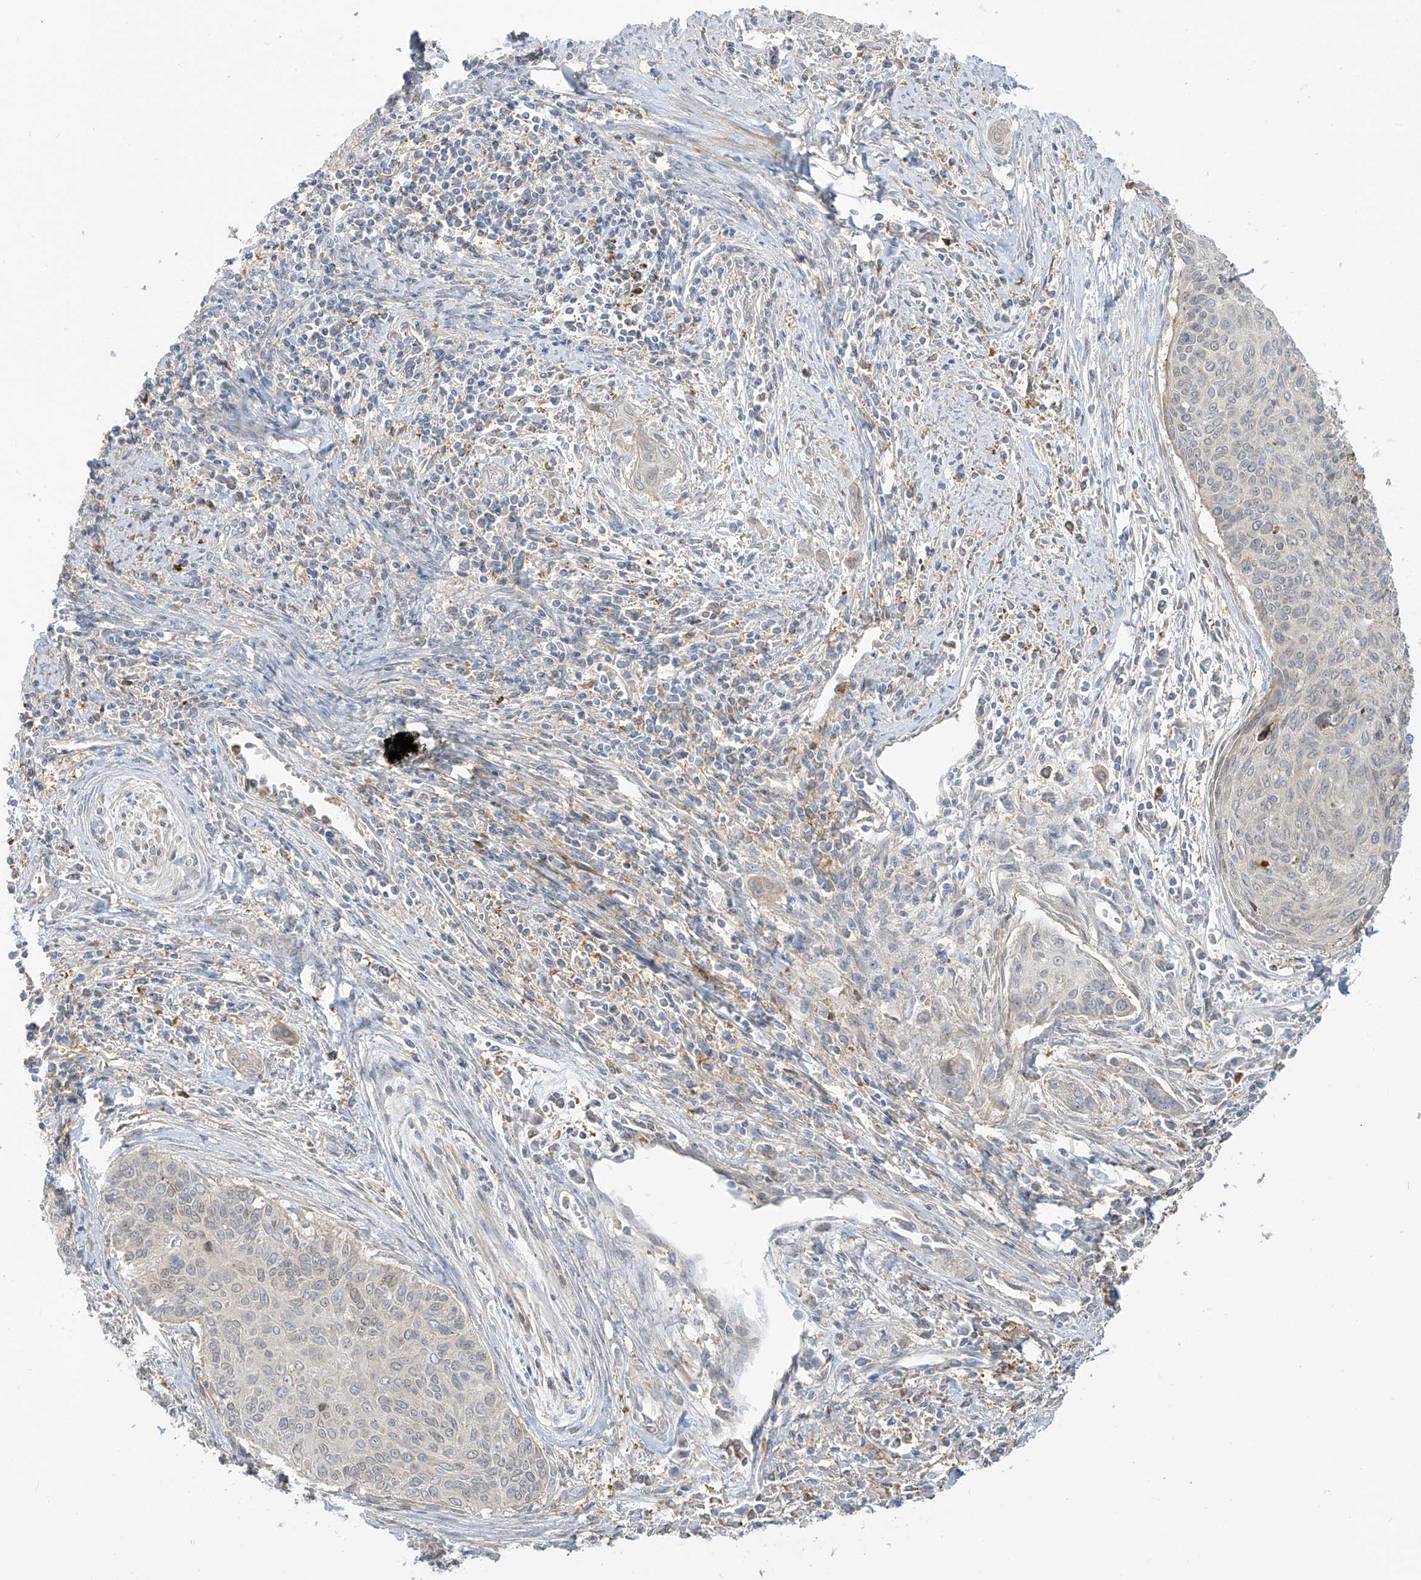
{"staining": {"intensity": "negative", "quantity": "none", "location": "none"}, "tissue": "cervical cancer", "cell_type": "Tumor cells", "image_type": "cancer", "snomed": [{"axis": "morphology", "description": "Squamous cell carcinoma, NOS"}, {"axis": "topography", "description": "Cervix"}], "caption": "The micrograph reveals no significant positivity in tumor cells of cervical cancer.", "gene": "ZGRF1", "patient": {"sex": "female", "age": 55}}